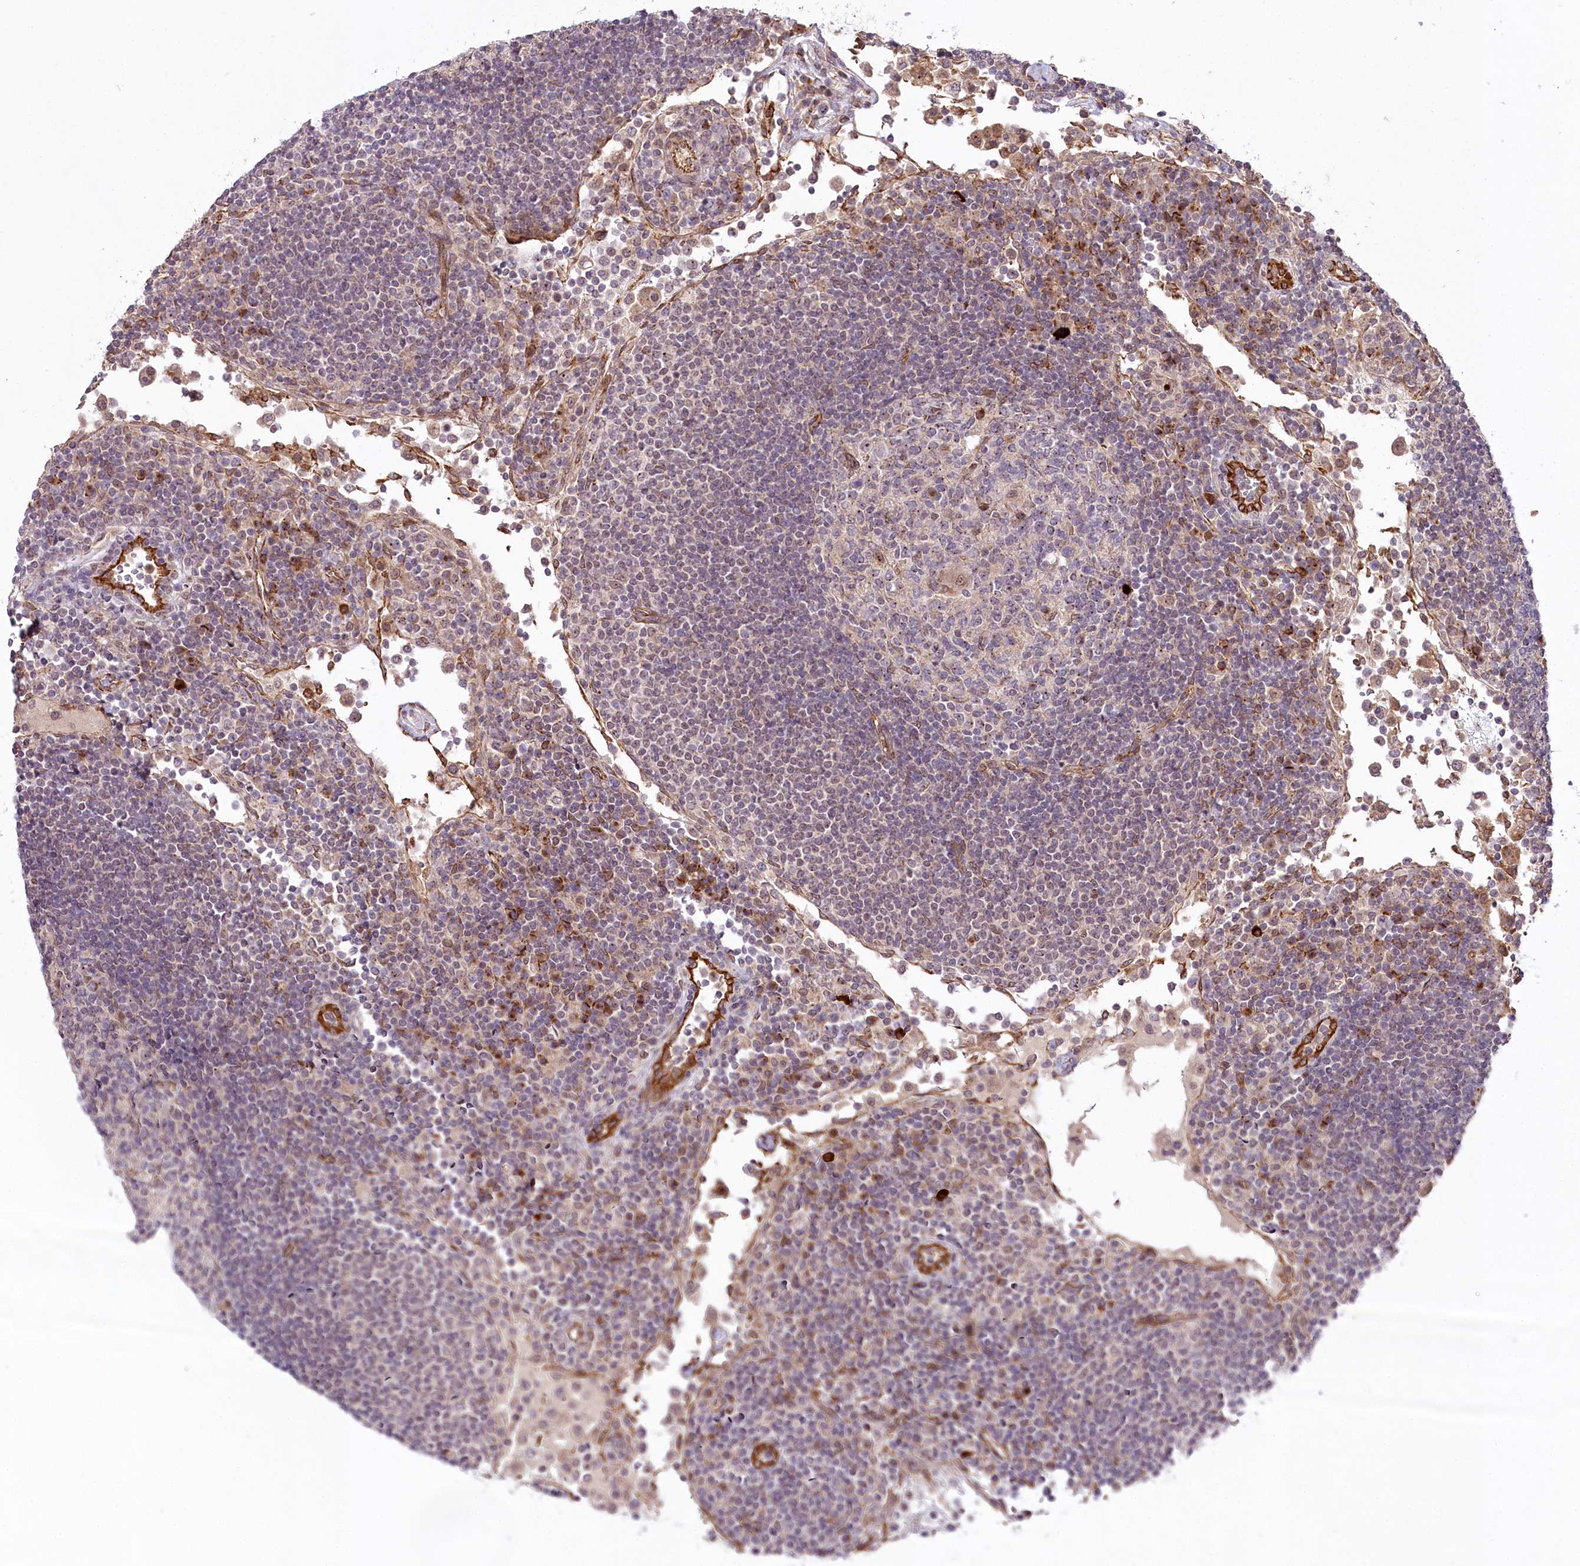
{"staining": {"intensity": "weak", "quantity": "<25%", "location": "nuclear"}, "tissue": "lymph node", "cell_type": "Germinal center cells", "image_type": "normal", "snomed": [{"axis": "morphology", "description": "Normal tissue, NOS"}, {"axis": "topography", "description": "Lymph node"}], "caption": "Immunohistochemistry (IHC) of unremarkable human lymph node demonstrates no positivity in germinal center cells. The staining is performed using DAB brown chromogen with nuclei counter-stained in using hematoxylin.", "gene": "ALKBH8", "patient": {"sex": "female", "age": 53}}